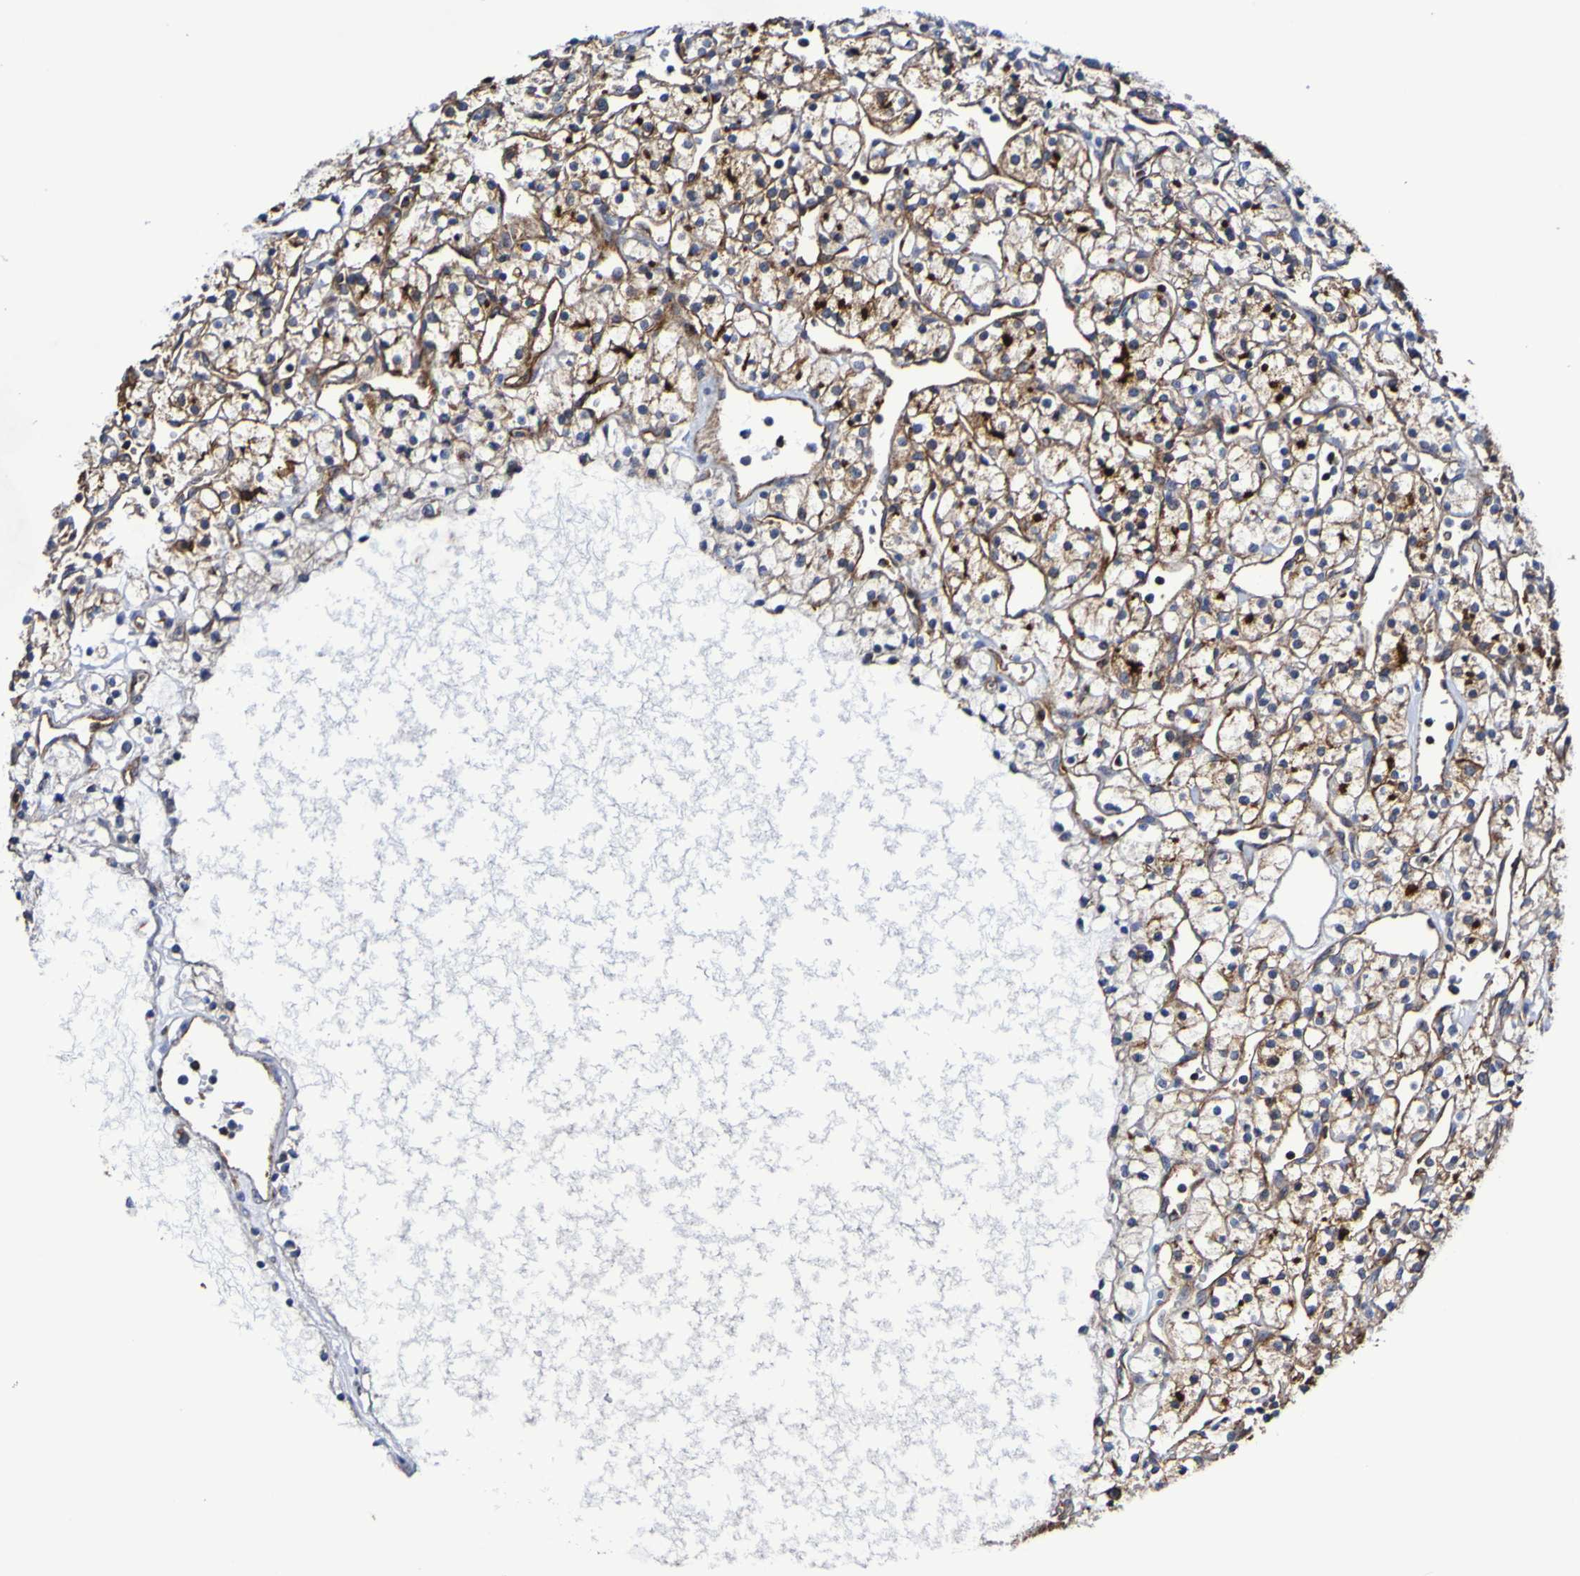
{"staining": {"intensity": "moderate", "quantity": ">75%", "location": "cytoplasmic/membranous"}, "tissue": "renal cancer", "cell_type": "Tumor cells", "image_type": "cancer", "snomed": [{"axis": "morphology", "description": "Adenocarcinoma, NOS"}, {"axis": "topography", "description": "Kidney"}], "caption": "Human renal cancer stained for a protein (brown) exhibits moderate cytoplasmic/membranous positive staining in approximately >75% of tumor cells.", "gene": "GJB1", "patient": {"sex": "female", "age": 60}}